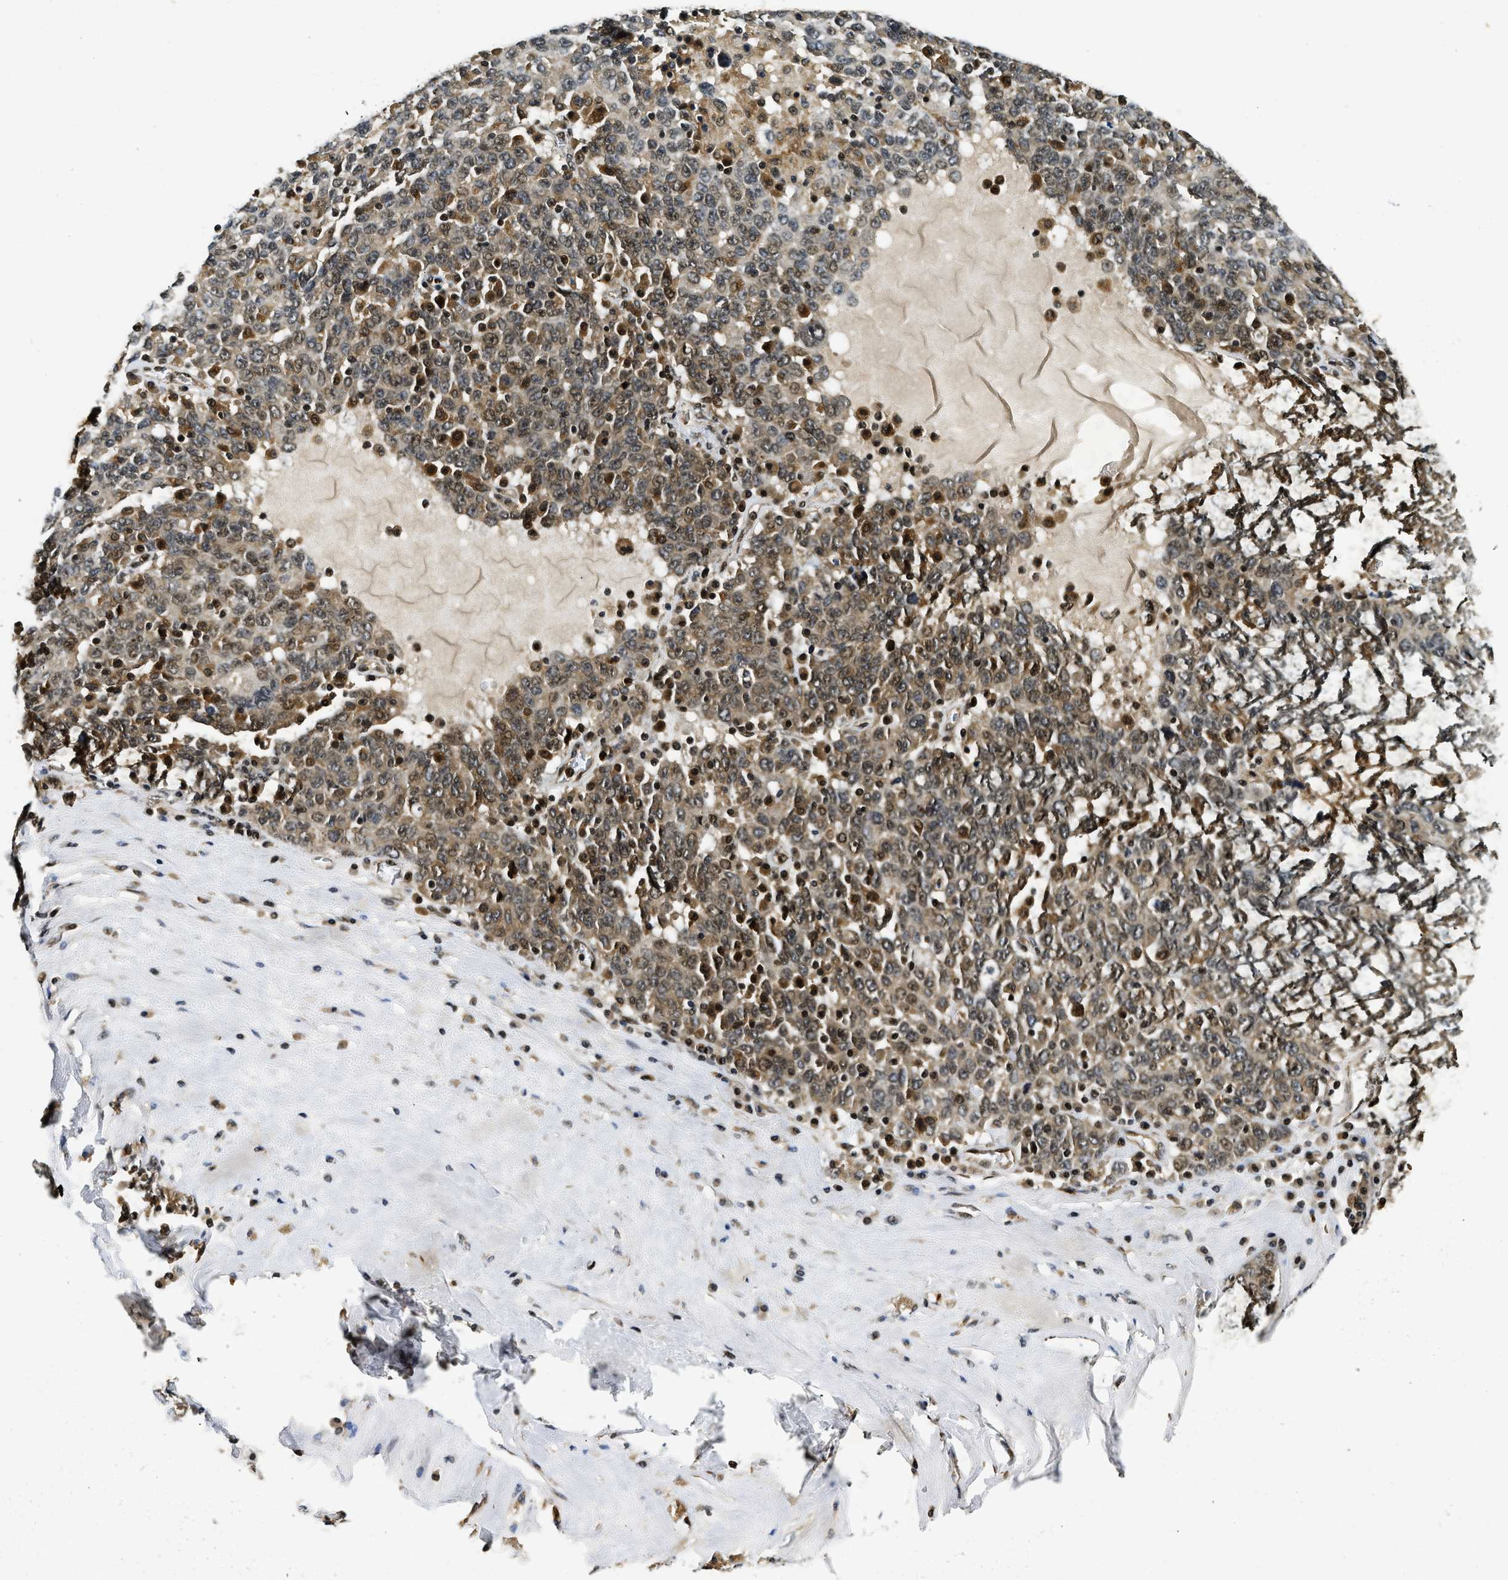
{"staining": {"intensity": "moderate", "quantity": ">75%", "location": "cytoplasmic/membranous,nuclear"}, "tissue": "ovarian cancer", "cell_type": "Tumor cells", "image_type": "cancer", "snomed": [{"axis": "morphology", "description": "Carcinoma, endometroid"}, {"axis": "topography", "description": "Ovary"}], "caption": "Moderate cytoplasmic/membranous and nuclear protein positivity is identified in about >75% of tumor cells in ovarian cancer.", "gene": "ADSL", "patient": {"sex": "female", "age": 62}}